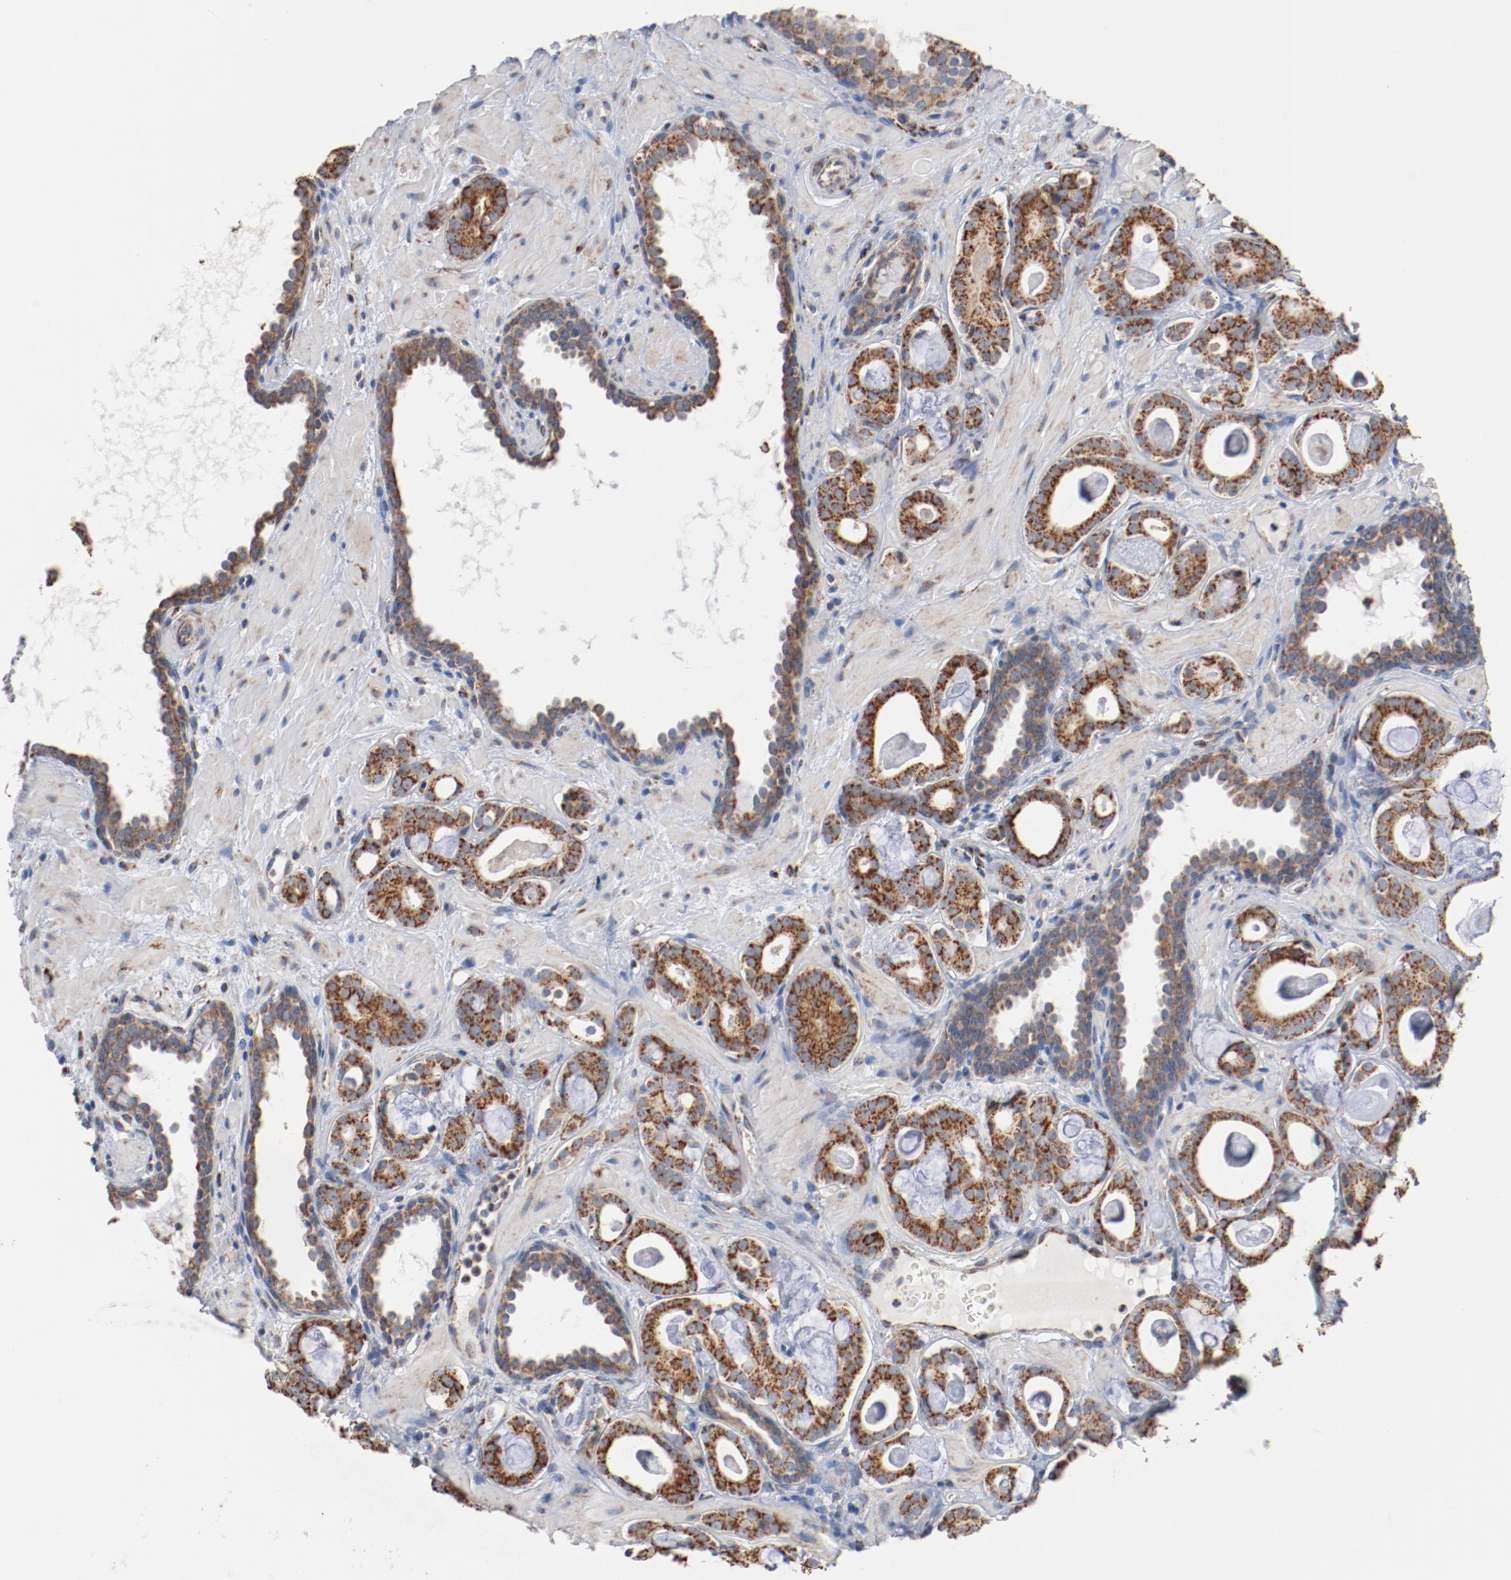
{"staining": {"intensity": "moderate", "quantity": ">75%", "location": "cytoplasmic/membranous"}, "tissue": "prostate cancer", "cell_type": "Tumor cells", "image_type": "cancer", "snomed": [{"axis": "morphology", "description": "Adenocarcinoma, Low grade"}, {"axis": "topography", "description": "Prostate"}], "caption": "Human low-grade adenocarcinoma (prostate) stained for a protein (brown) shows moderate cytoplasmic/membranous positive positivity in approximately >75% of tumor cells.", "gene": "NDUFS4", "patient": {"sex": "male", "age": 57}}